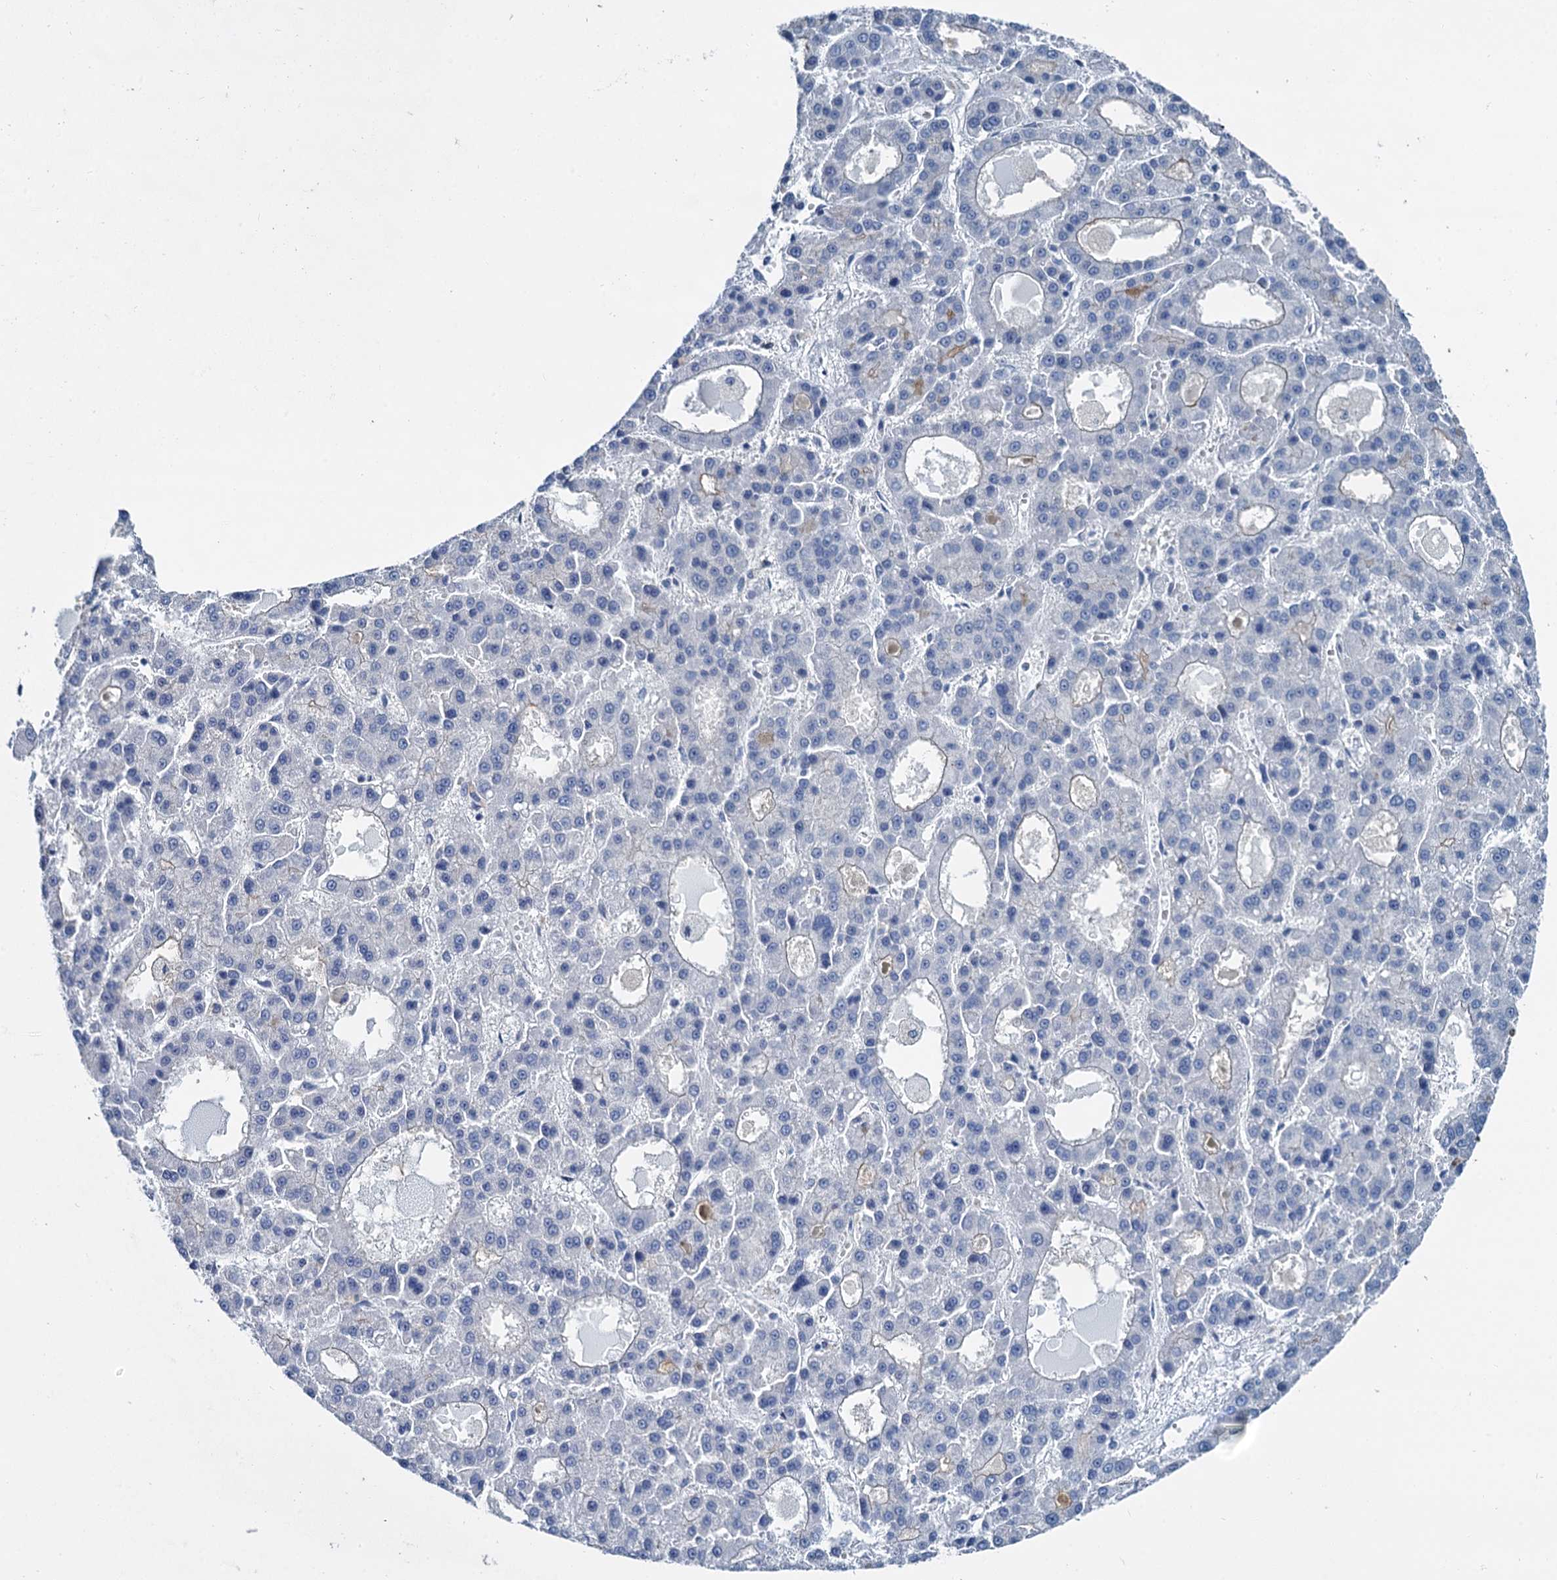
{"staining": {"intensity": "negative", "quantity": "none", "location": "none"}, "tissue": "liver cancer", "cell_type": "Tumor cells", "image_type": "cancer", "snomed": [{"axis": "morphology", "description": "Carcinoma, Hepatocellular, NOS"}, {"axis": "topography", "description": "Liver"}], "caption": "DAB (3,3'-diaminobenzidine) immunohistochemical staining of human liver hepatocellular carcinoma displays no significant staining in tumor cells.", "gene": "MIOX", "patient": {"sex": "male", "age": 70}}